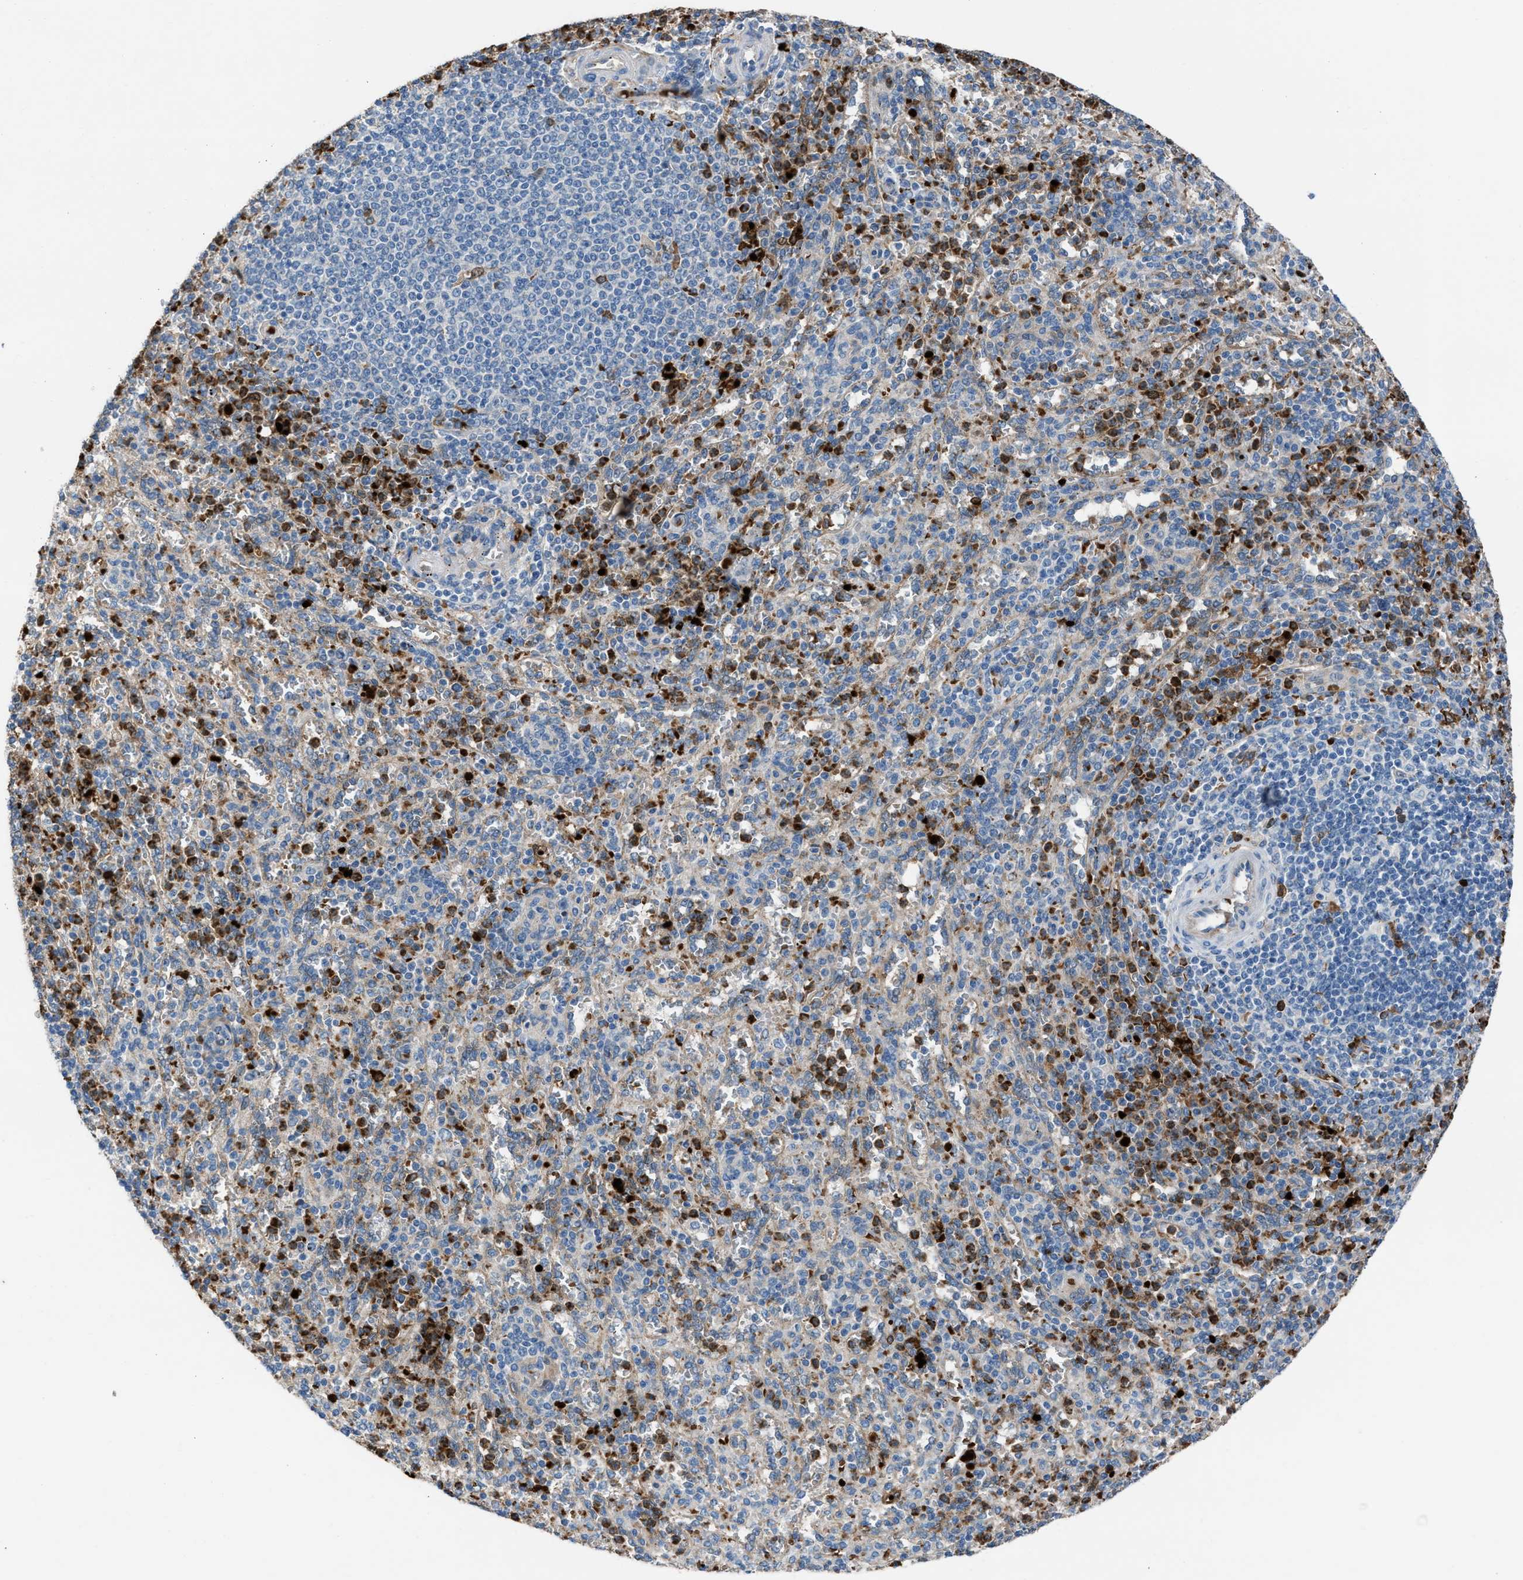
{"staining": {"intensity": "moderate", "quantity": ">75%", "location": "cytoplasmic/membranous"}, "tissue": "spleen", "cell_type": "Cells in red pulp", "image_type": "normal", "snomed": [{"axis": "morphology", "description": "Normal tissue, NOS"}, {"axis": "topography", "description": "Spleen"}], "caption": "About >75% of cells in red pulp in normal spleen exhibit moderate cytoplasmic/membranous protein staining as visualized by brown immunohistochemical staining.", "gene": "CFAP77", "patient": {"sex": "male", "age": 36}}